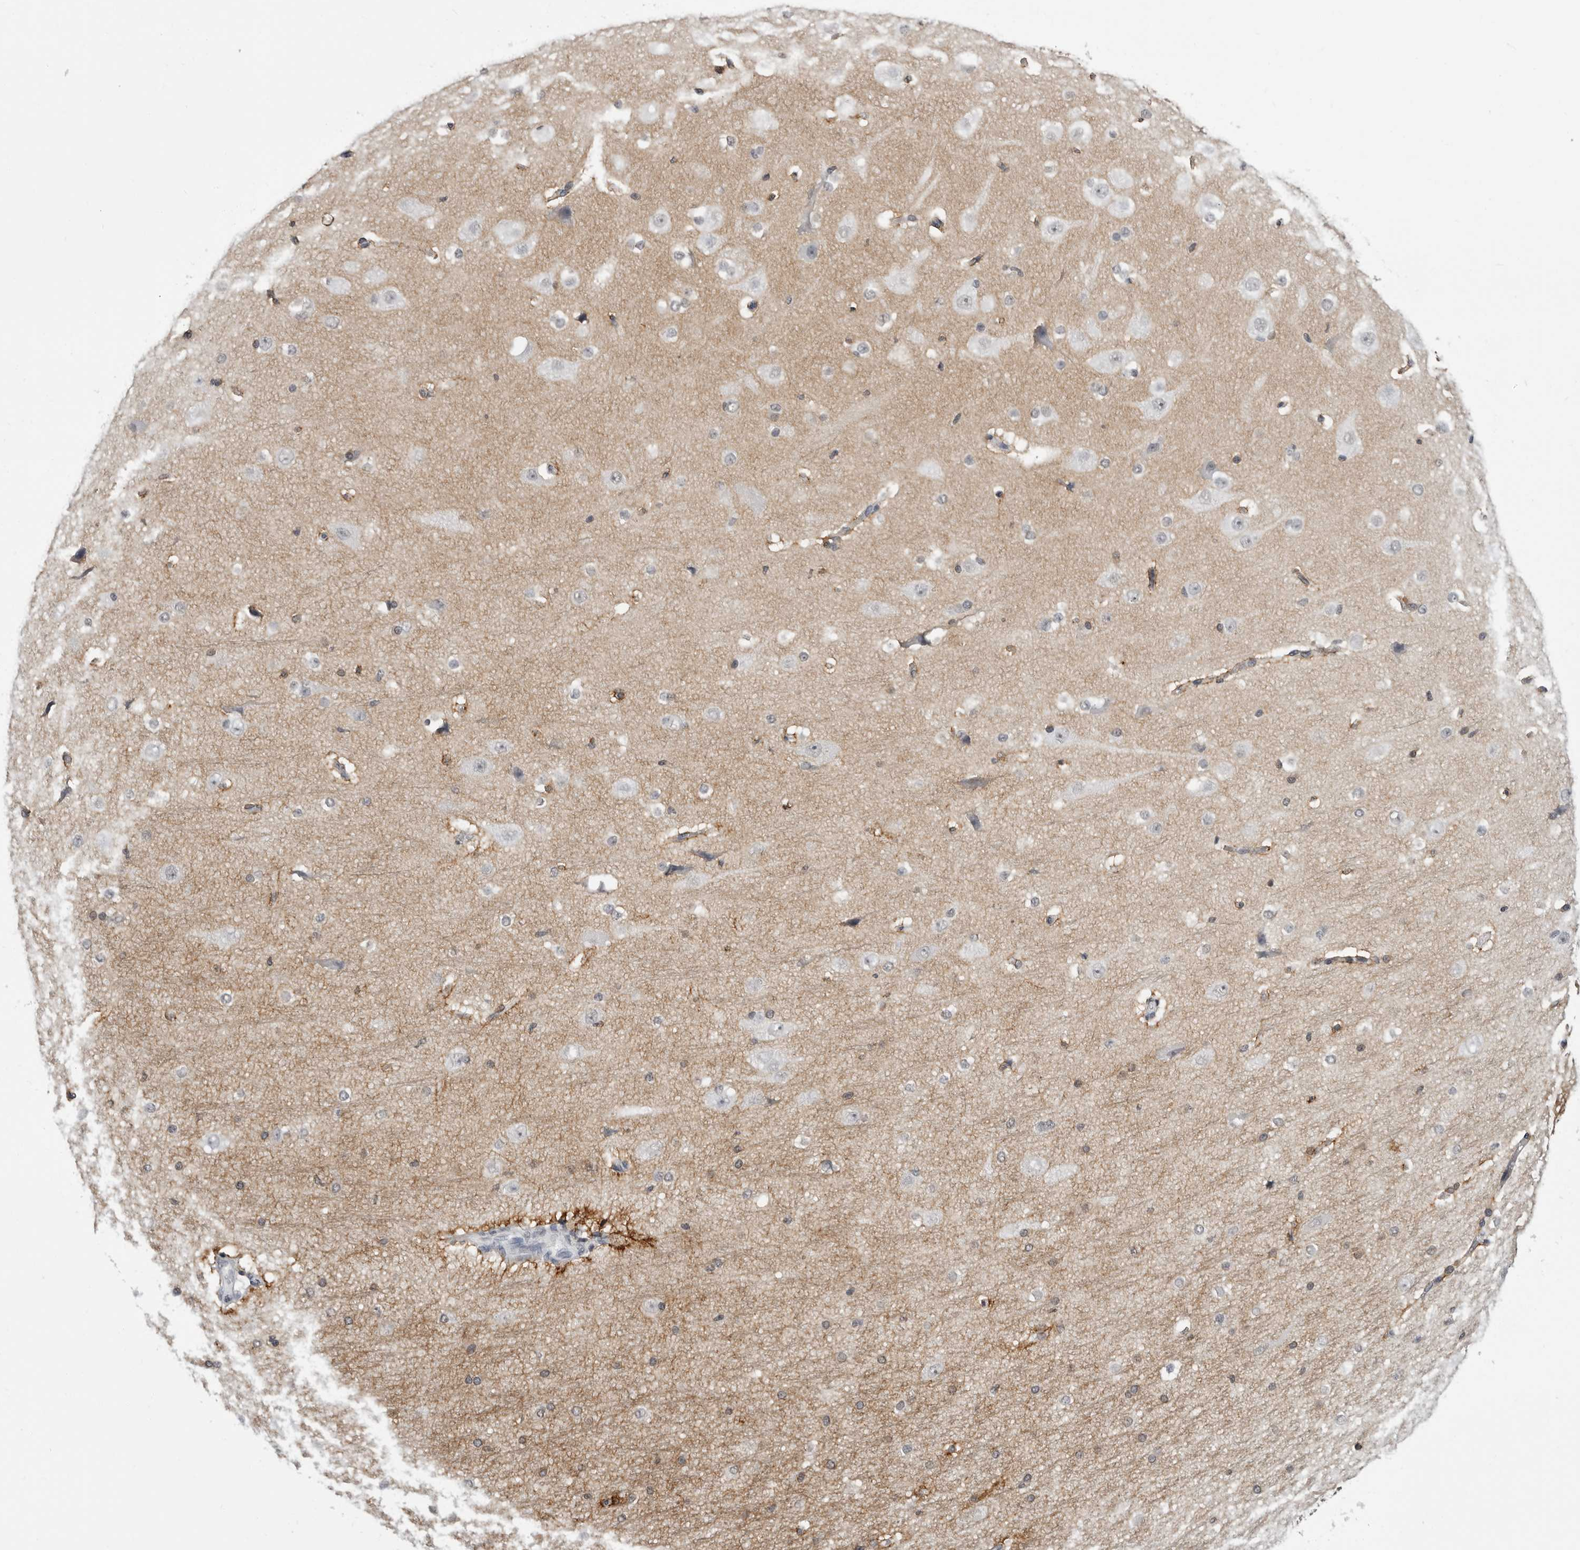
{"staining": {"intensity": "negative", "quantity": "none", "location": "none"}, "tissue": "cerebral cortex", "cell_type": "Endothelial cells", "image_type": "normal", "snomed": [{"axis": "morphology", "description": "Normal tissue, NOS"}, {"axis": "morphology", "description": "Developmental malformation"}, {"axis": "topography", "description": "Cerebral cortex"}], "caption": "Endothelial cells show no significant staining in unremarkable cerebral cortex.", "gene": "HEPACAM", "patient": {"sex": "female", "age": 30}}